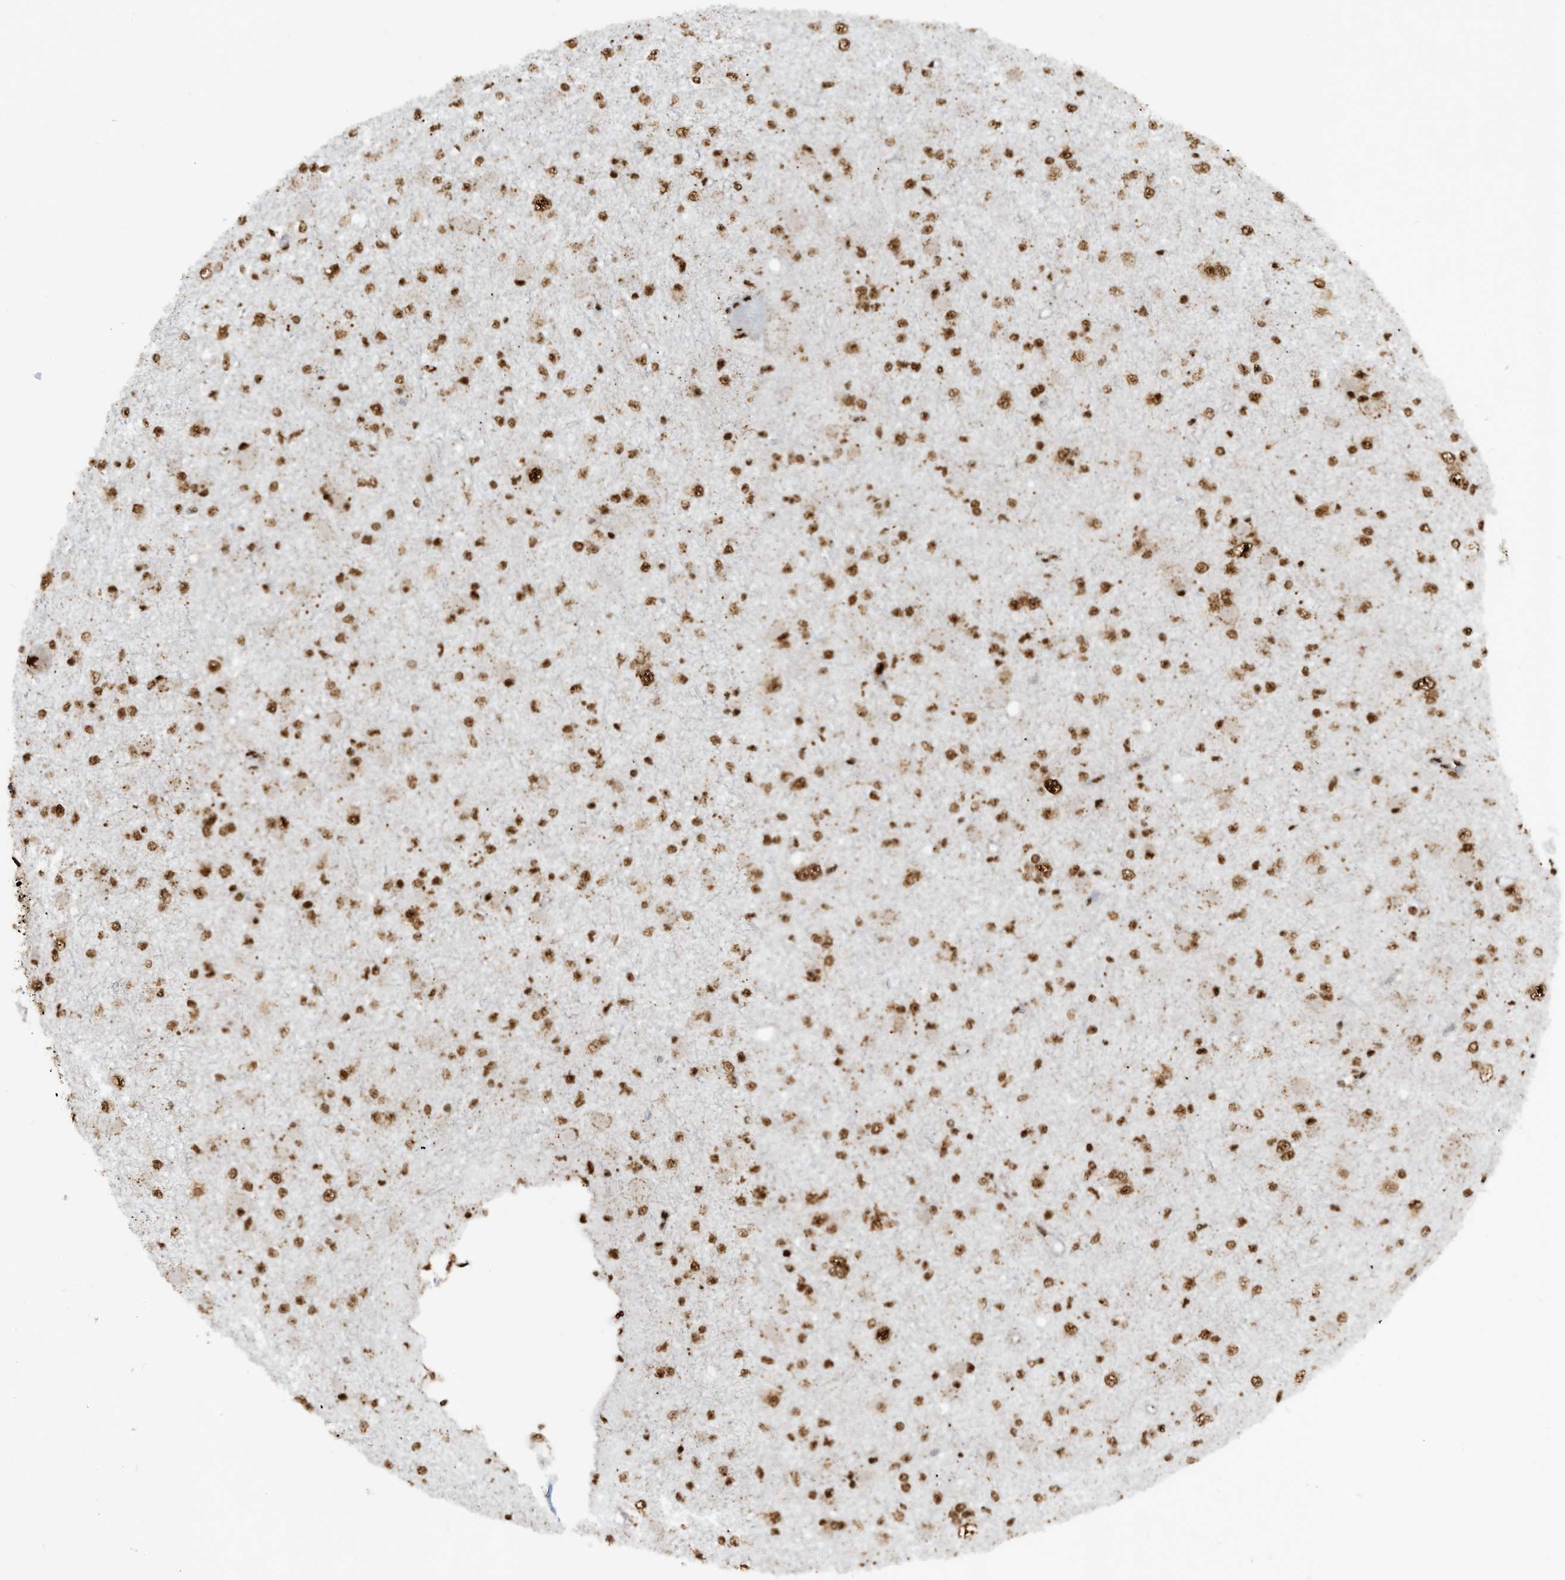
{"staining": {"intensity": "moderate", "quantity": ">75%", "location": "nuclear"}, "tissue": "glioma", "cell_type": "Tumor cells", "image_type": "cancer", "snomed": [{"axis": "morphology", "description": "Glioma, malignant, Low grade"}, {"axis": "topography", "description": "Brain"}], "caption": "Brown immunohistochemical staining in malignant low-grade glioma demonstrates moderate nuclear staining in about >75% of tumor cells. The protein is shown in brown color, while the nuclei are stained blue.", "gene": "LBH", "patient": {"sex": "female", "age": 22}}